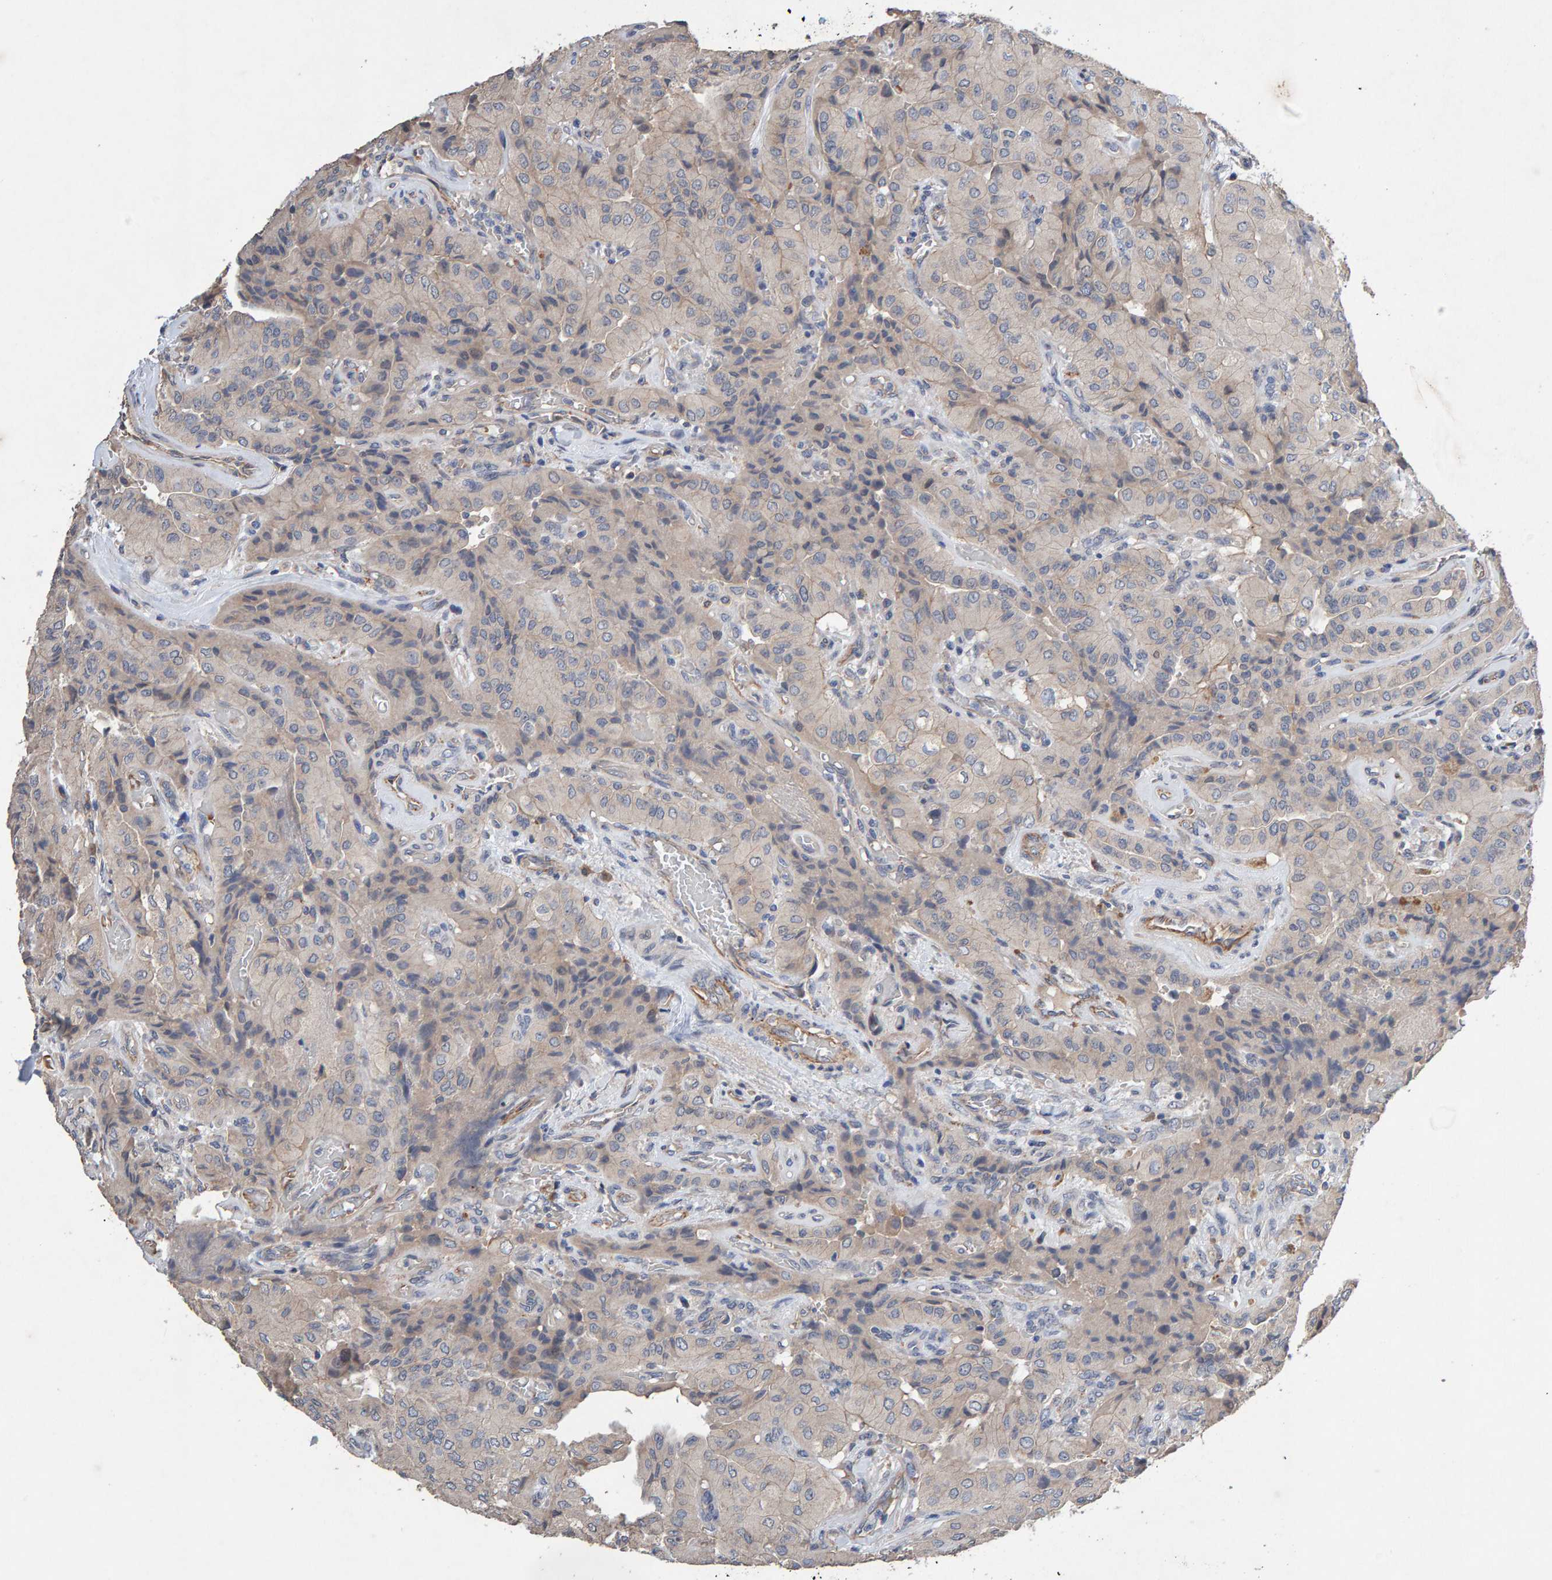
{"staining": {"intensity": "negative", "quantity": "none", "location": "none"}, "tissue": "thyroid cancer", "cell_type": "Tumor cells", "image_type": "cancer", "snomed": [{"axis": "morphology", "description": "Papillary adenocarcinoma, NOS"}, {"axis": "topography", "description": "Thyroid gland"}], "caption": "The image reveals no significant staining in tumor cells of thyroid cancer (papillary adenocarcinoma).", "gene": "EFR3A", "patient": {"sex": "female", "age": 59}}